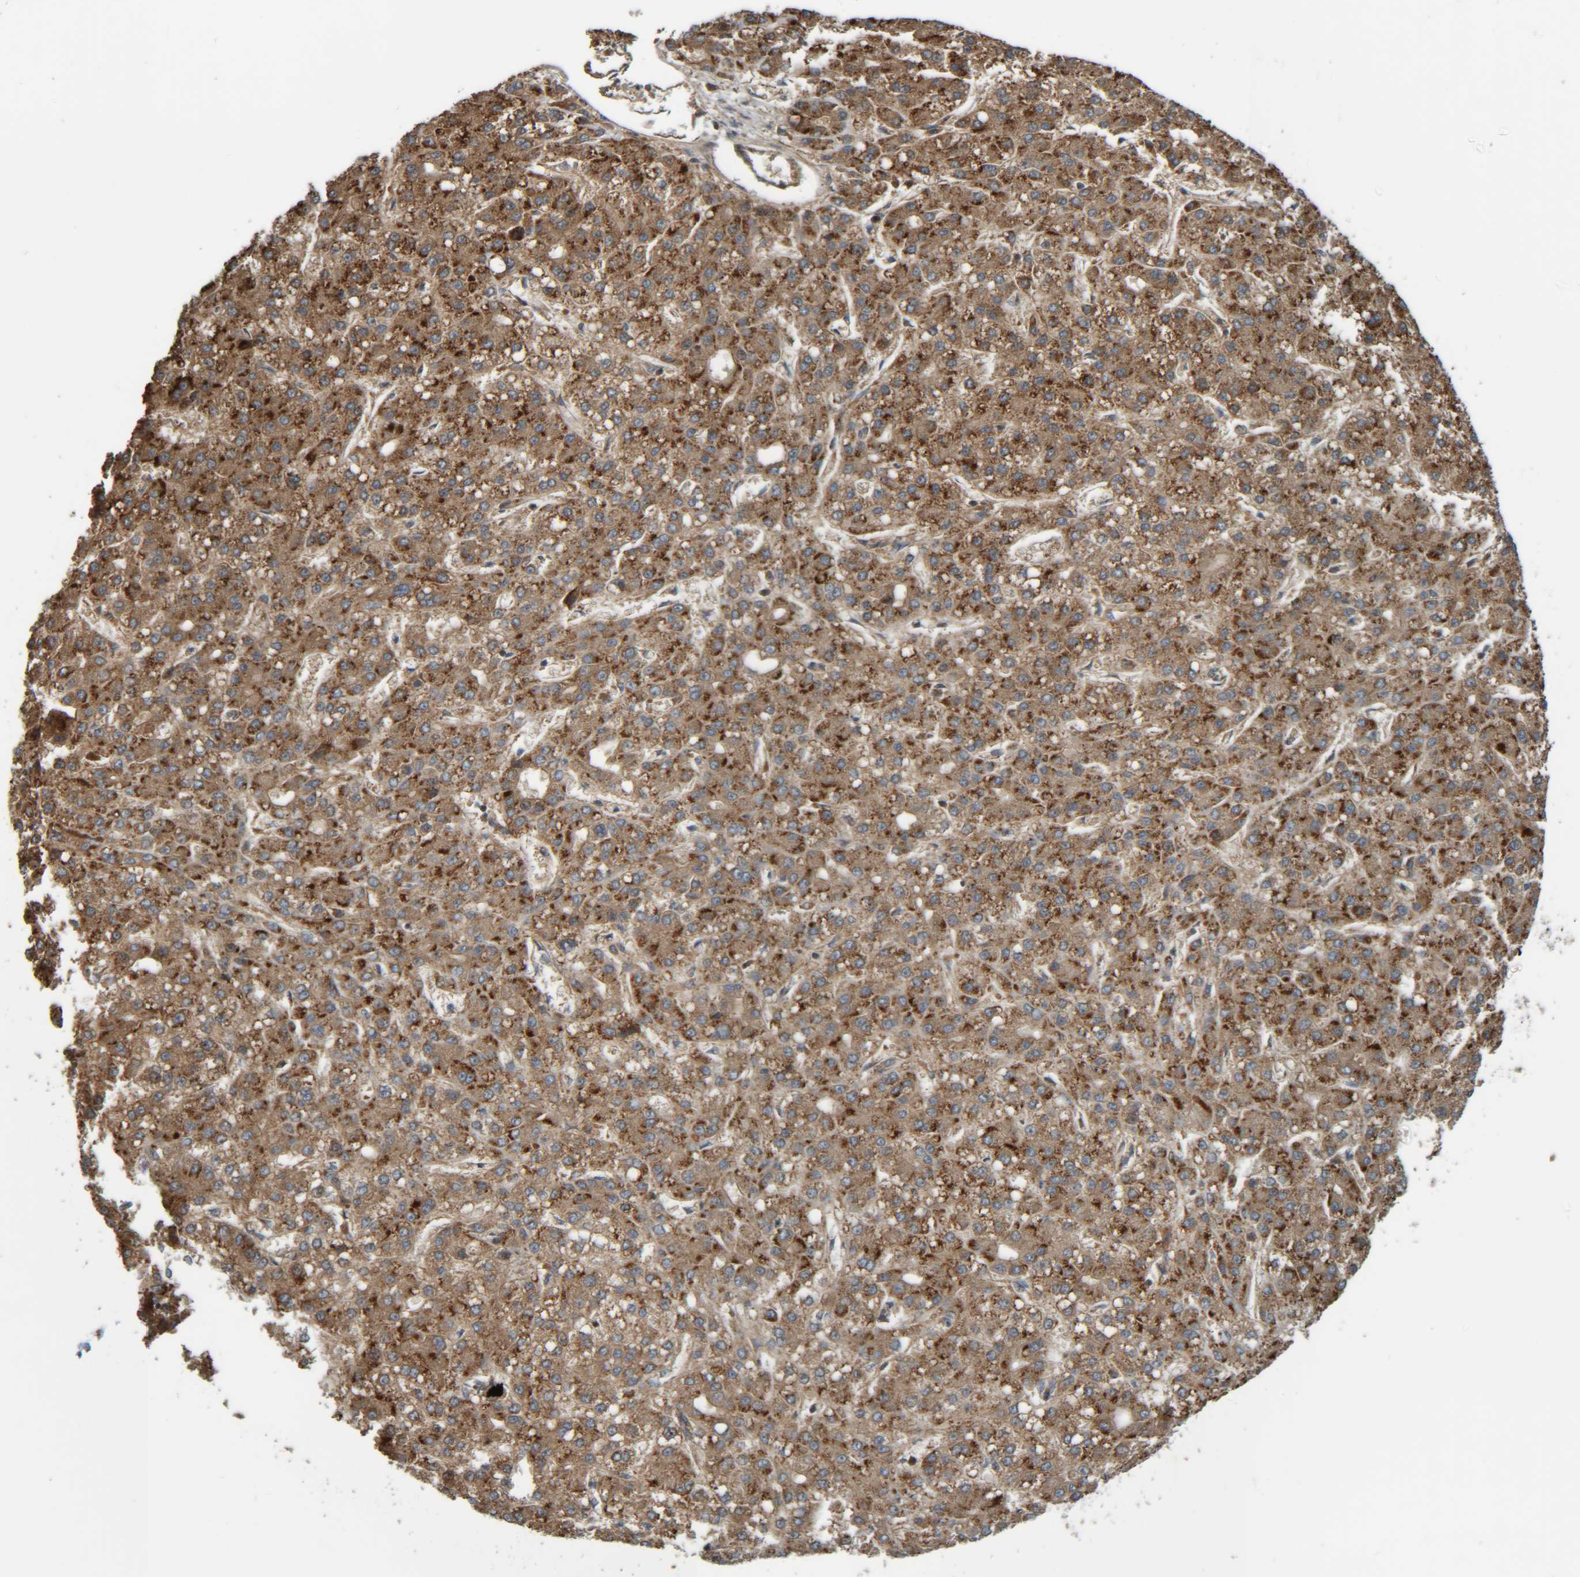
{"staining": {"intensity": "moderate", "quantity": ">75%", "location": "cytoplasmic/membranous"}, "tissue": "liver cancer", "cell_type": "Tumor cells", "image_type": "cancer", "snomed": [{"axis": "morphology", "description": "Carcinoma, Hepatocellular, NOS"}, {"axis": "topography", "description": "Liver"}], "caption": "Tumor cells display medium levels of moderate cytoplasmic/membranous staining in approximately >75% of cells in human liver cancer.", "gene": "CCDC57", "patient": {"sex": "male", "age": 67}}